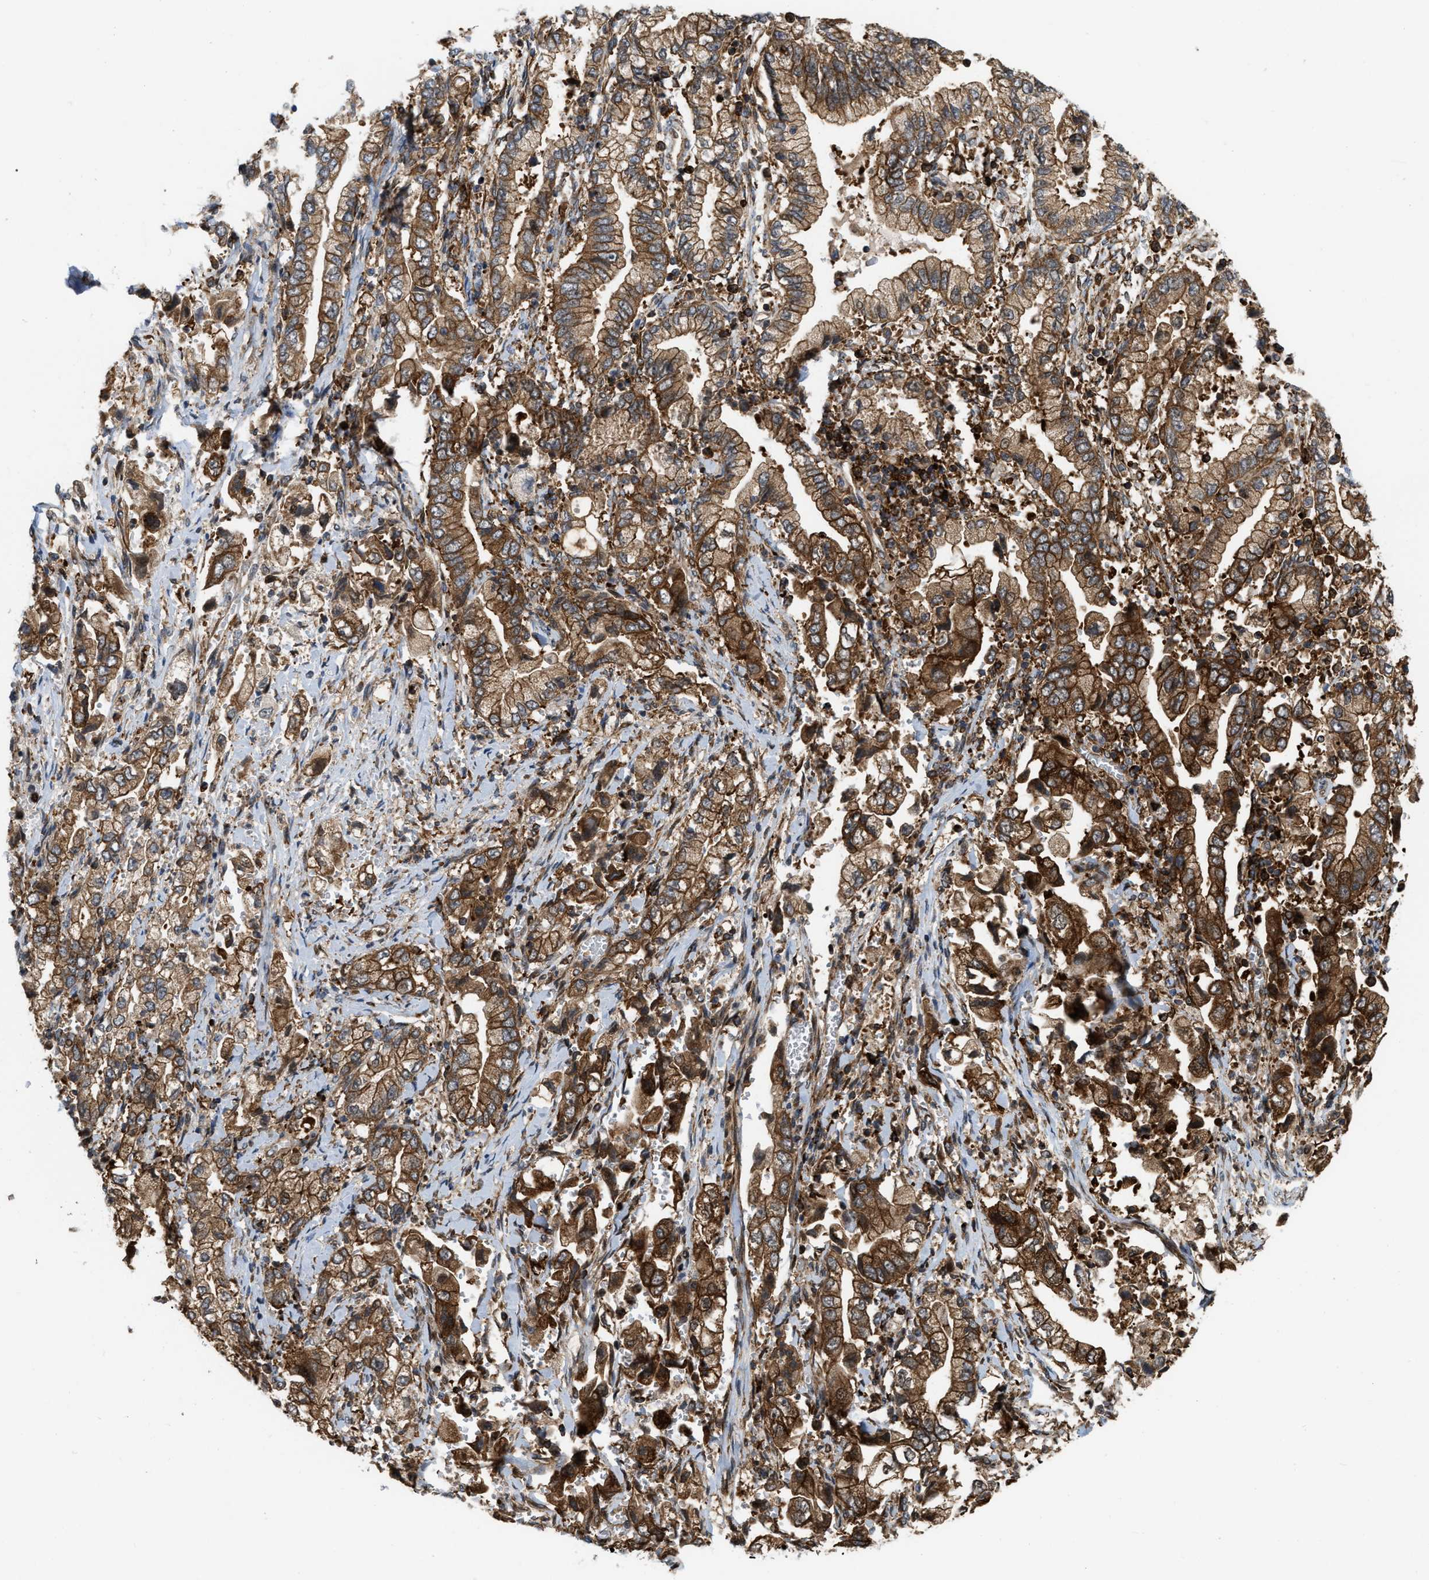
{"staining": {"intensity": "strong", "quantity": ">75%", "location": "cytoplasmic/membranous"}, "tissue": "stomach cancer", "cell_type": "Tumor cells", "image_type": "cancer", "snomed": [{"axis": "morphology", "description": "Normal tissue, NOS"}, {"axis": "morphology", "description": "Adenocarcinoma, NOS"}, {"axis": "topography", "description": "Stomach"}], "caption": "High-power microscopy captured an immunohistochemistry (IHC) micrograph of adenocarcinoma (stomach), revealing strong cytoplasmic/membranous positivity in approximately >75% of tumor cells.", "gene": "IQCE", "patient": {"sex": "male", "age": 62}}